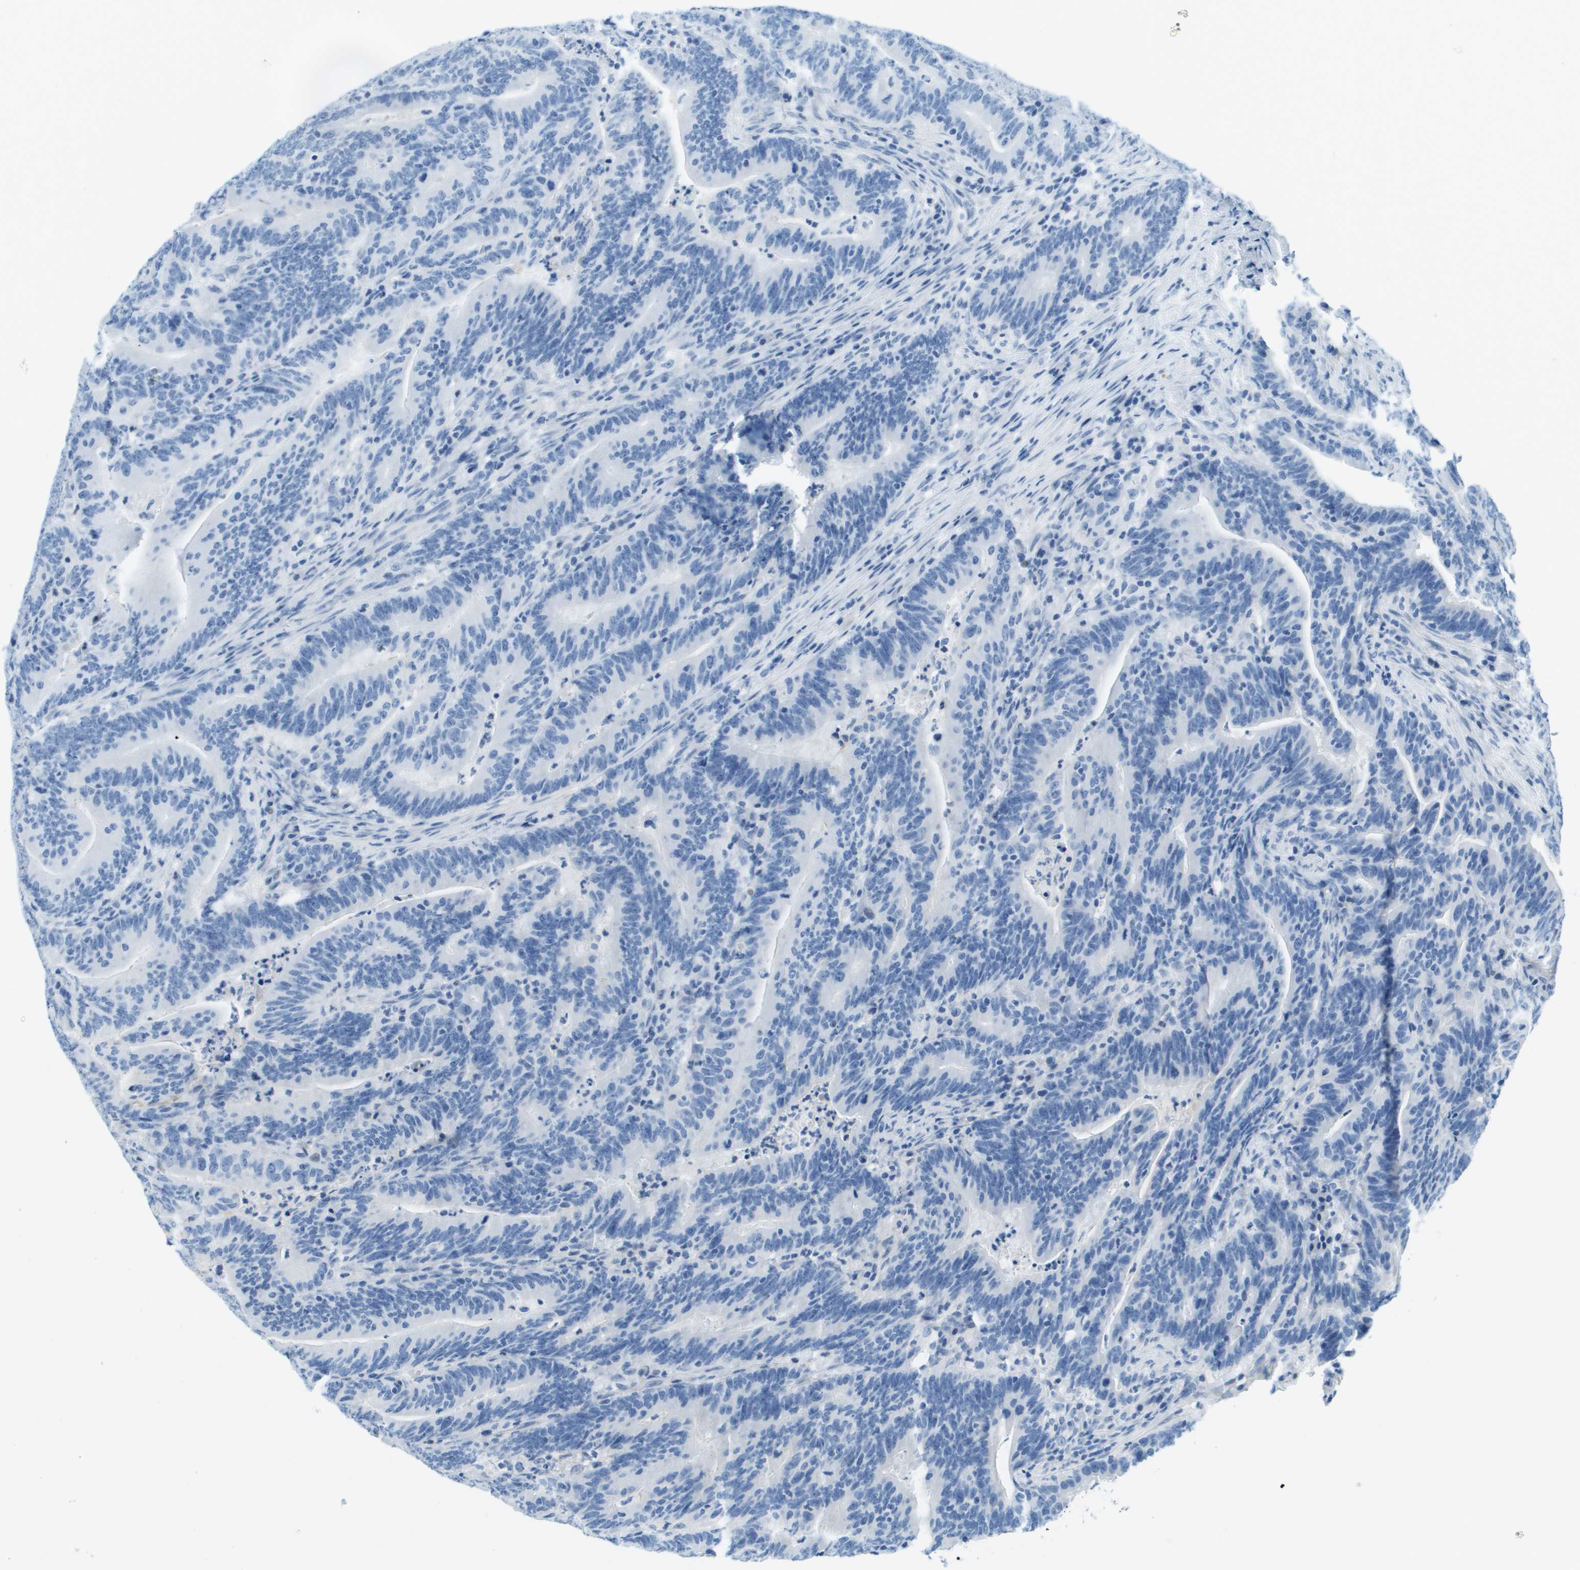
{"staining": {"intensity": "negative", "quantity": "none", "location": "none"}, "tissue": "colorectal cancer", "cell_type": "Tumor cells", "image_type": "cancer", "snomed": [{"axis": "morphology", "description": "Adenocarcinoma, NOS"}, {"axis": "topography", "description": "Colon"}], "caption": "Protein analysis of colorectal cancer (adenocarcinoma) shows no significant expression in tumor cells. The staining is performed using DAB brown chromogen with nuclei counter-stained in using hematoxylin.", "gene": "CDHR2", "patient": {"sex": "female", "age": 66}}